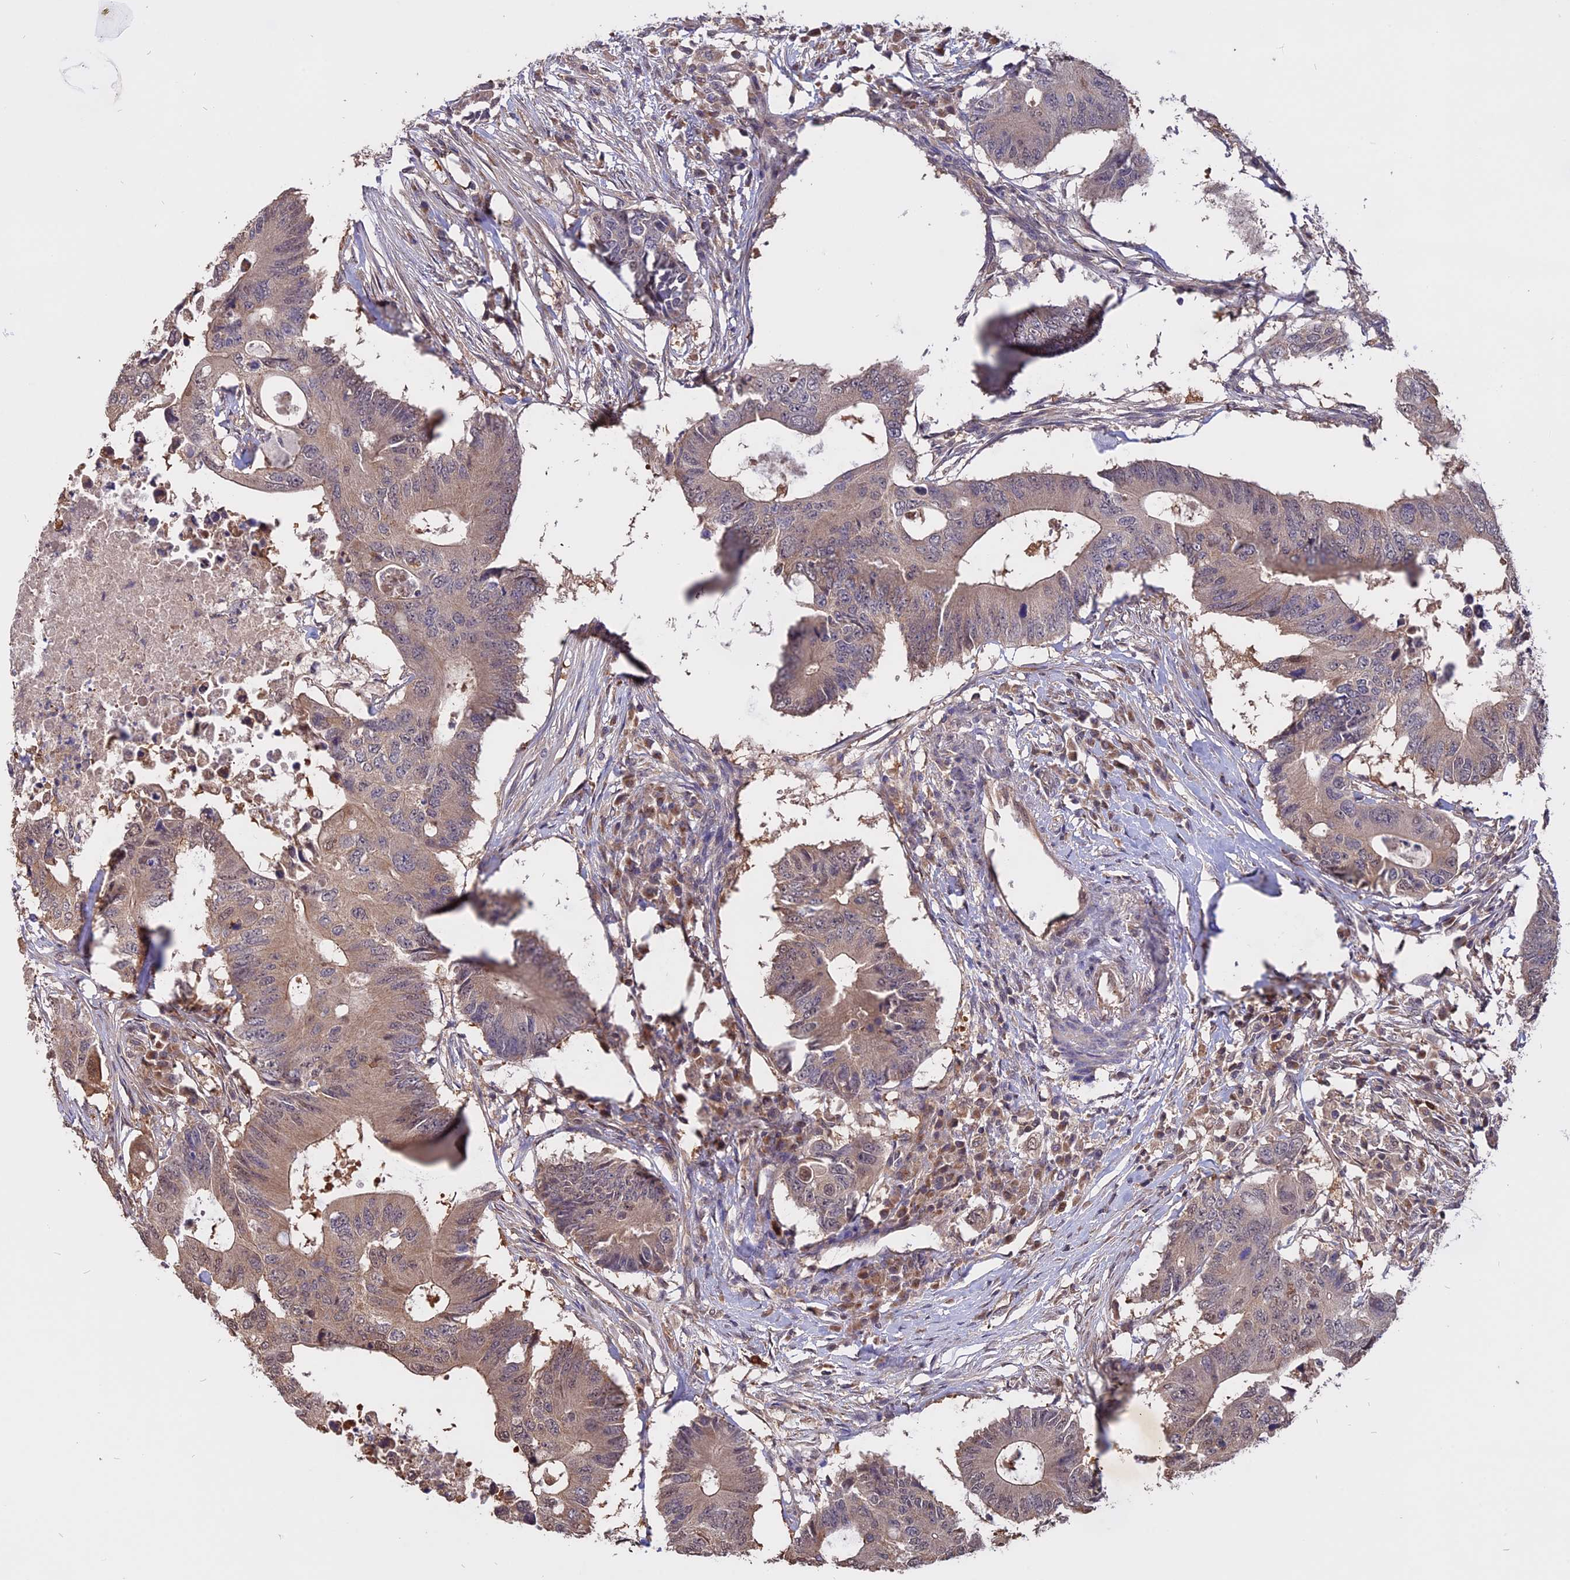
{"staining": {"intensity": "weak", "quantity": ">75%", "location": "cytoplasmic/membranous,nuclear"}, "tissue": "colorectal cancer", "cell_type": "Tumor cells", "image_type": "cancer", "snomed": [{"axis": "morphology", "description": "Adenocarcinoma, NOS"}, {"axis": "topography", "description": "Colon"}], "caption": "Immunohistochemical staining of human colorectal cancer reveals low levels of weak cytoplasmic/membranous and nuclear positivity in about >75% of tumor cells.", "gene": "CARMIL2", "patient": {"sex": "male", "age": 71}}